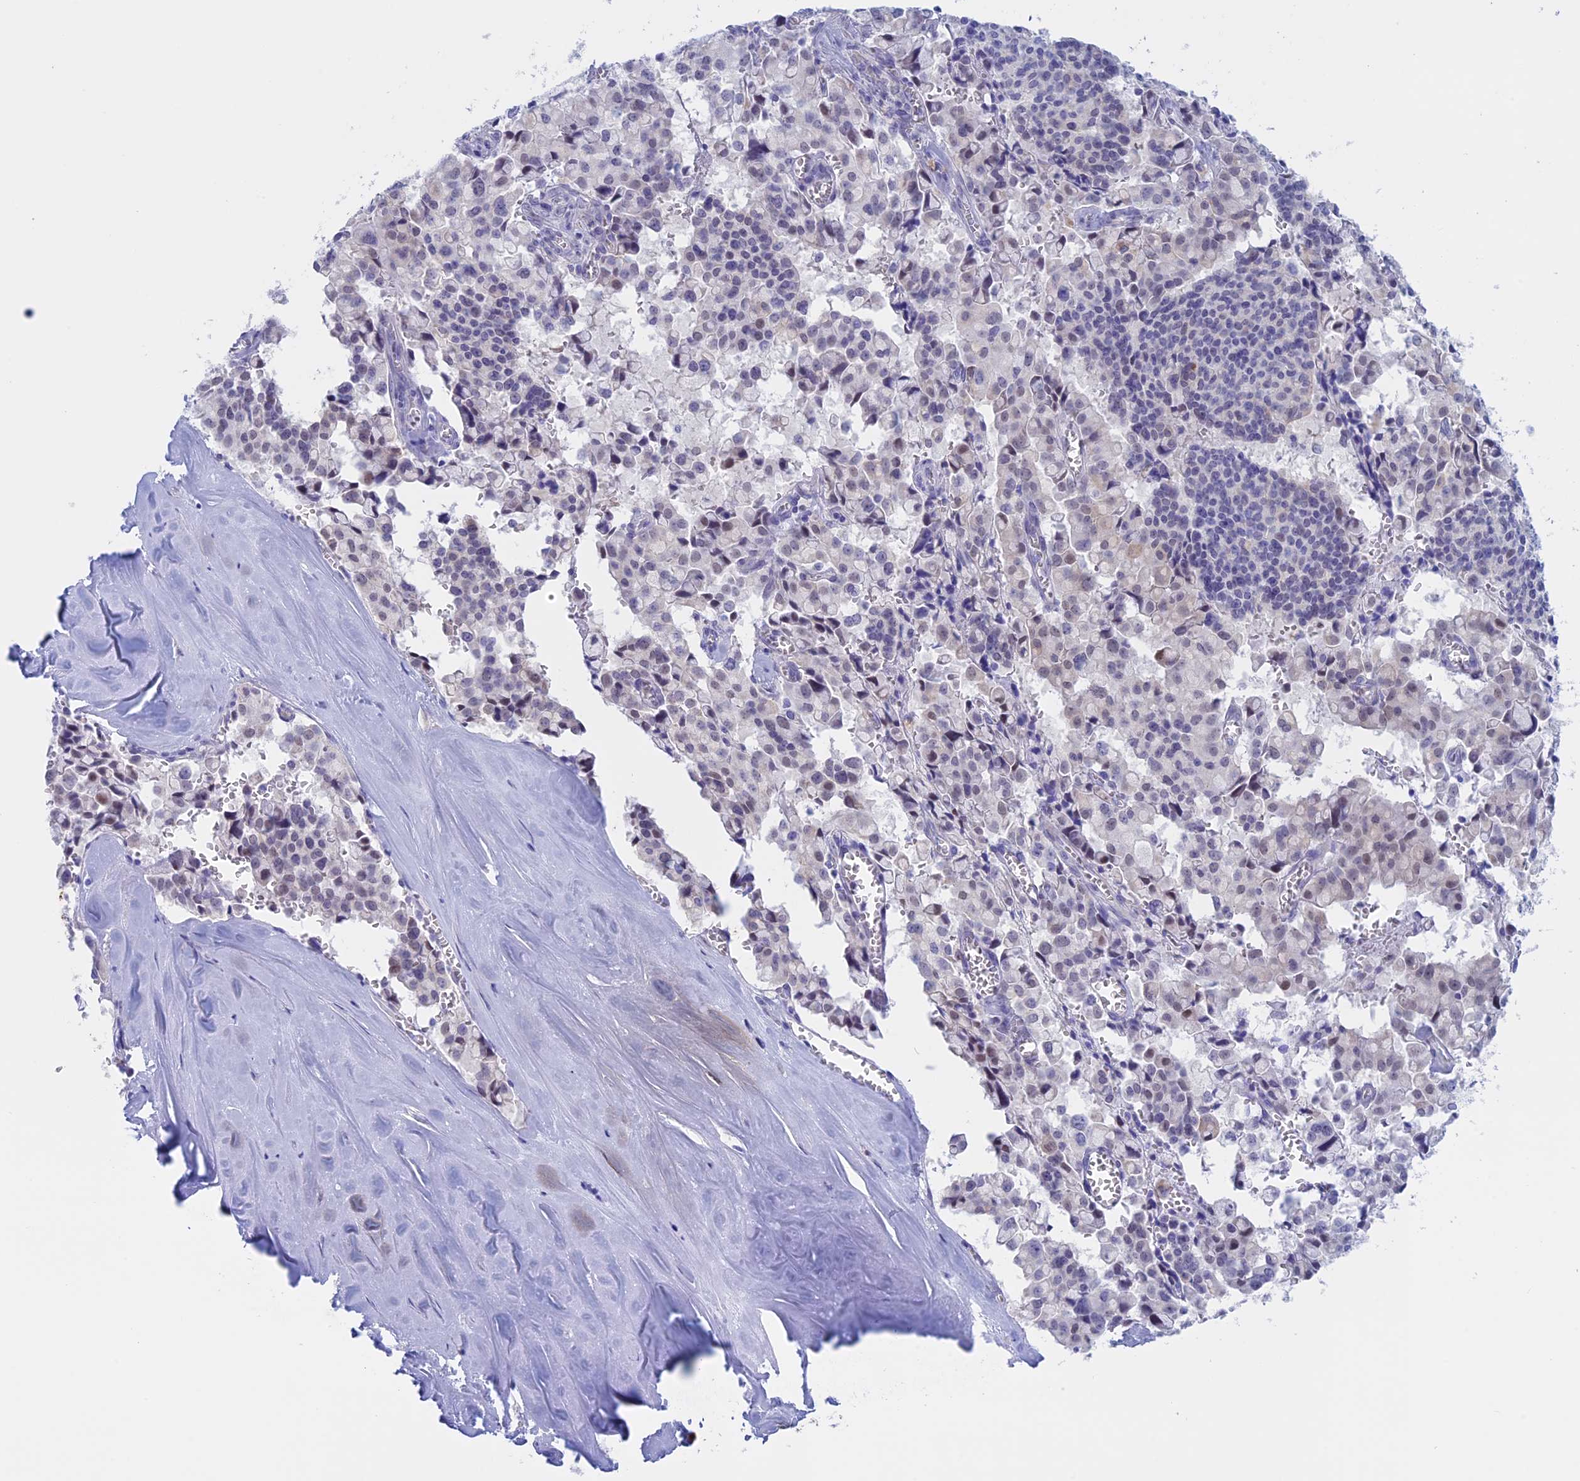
{"staining": {"intensity": "weak", "quantity": "<25%", "location": "nuclear"}, "tissue": "pancreatic cancer", "cell_type": "Tumor cells", "image_type": "cancer", "snomed": [{"axis": "morphology", "description": "Adenocarcinoma, NOS"}, {"axis": "topography", "description": "Pancreas"}], "caption": "Immunohistochemistry (IHC) photomicrograph of neoplastic tissue: human pancreatic cancer (adenocarcinoma) stained with DAB displays no significant protein staining in tumor cells. Nuclei are stained in blue.", "gene": "LHFPL2", "patient": {"sex": "male", "age": 65}}